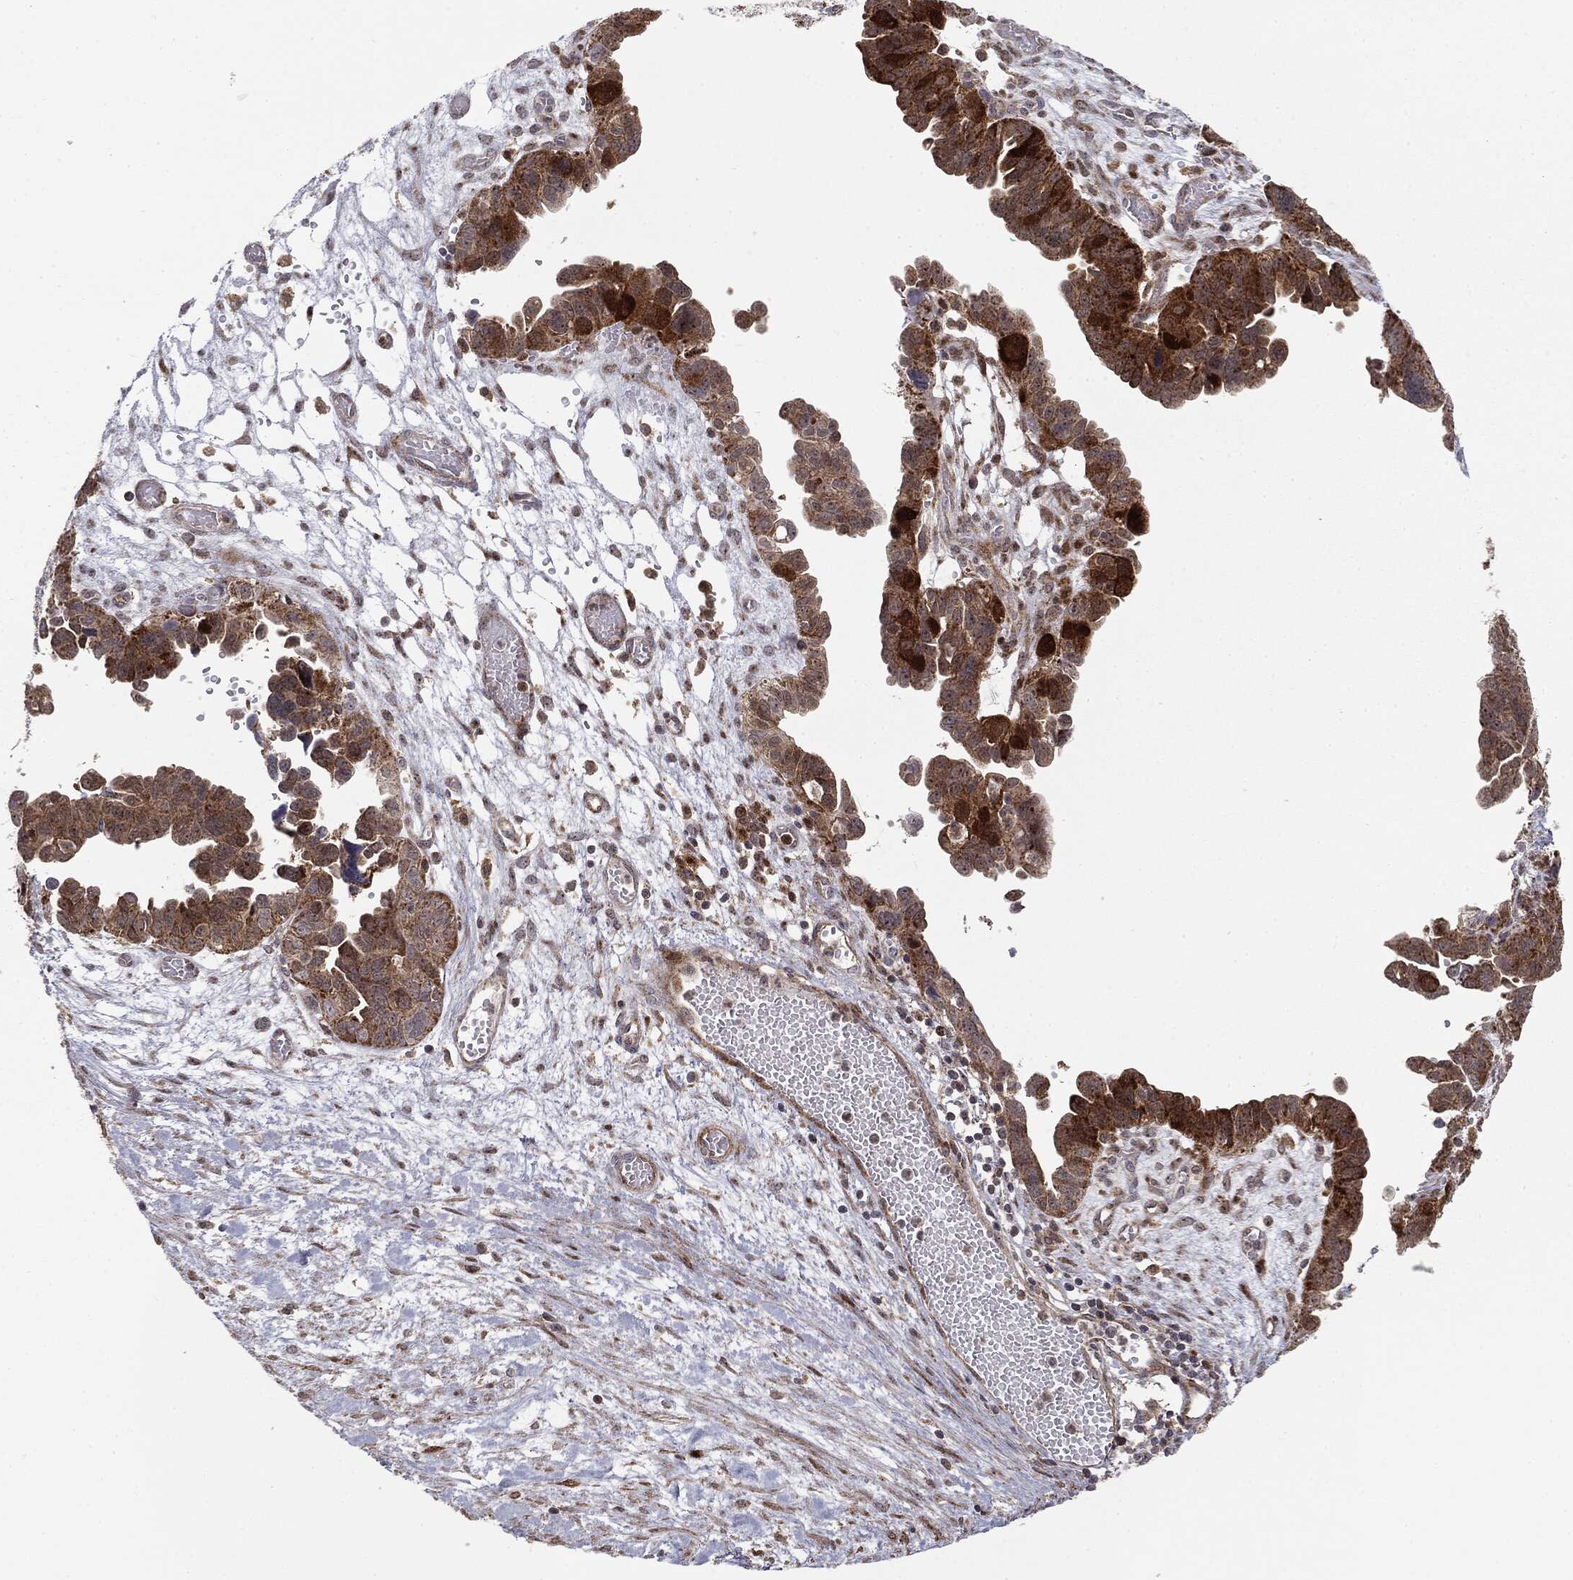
{"staining": {"intensity": "moderate", "quantity": ">75%", "location": "cytoplasmic/membranous"}, "tissue": "ovarian cancer", "cell_type": "Tumor cells", "image_type": "cancer", "snomed": [{"axis": "morphology", "description": "Cystadenocarcinoma, serous, NOS"}, {"axis": "topography", "description": "Ovary"}], "caption": "Human serous cystadenocarcinoma (ovarian) stained with a brown dye displays moderate cytoplasmic/membranous positive staining in about >75% of tumor cells.", "gene": "PTEN", "patient": {"sex": "female", "age": 64}}